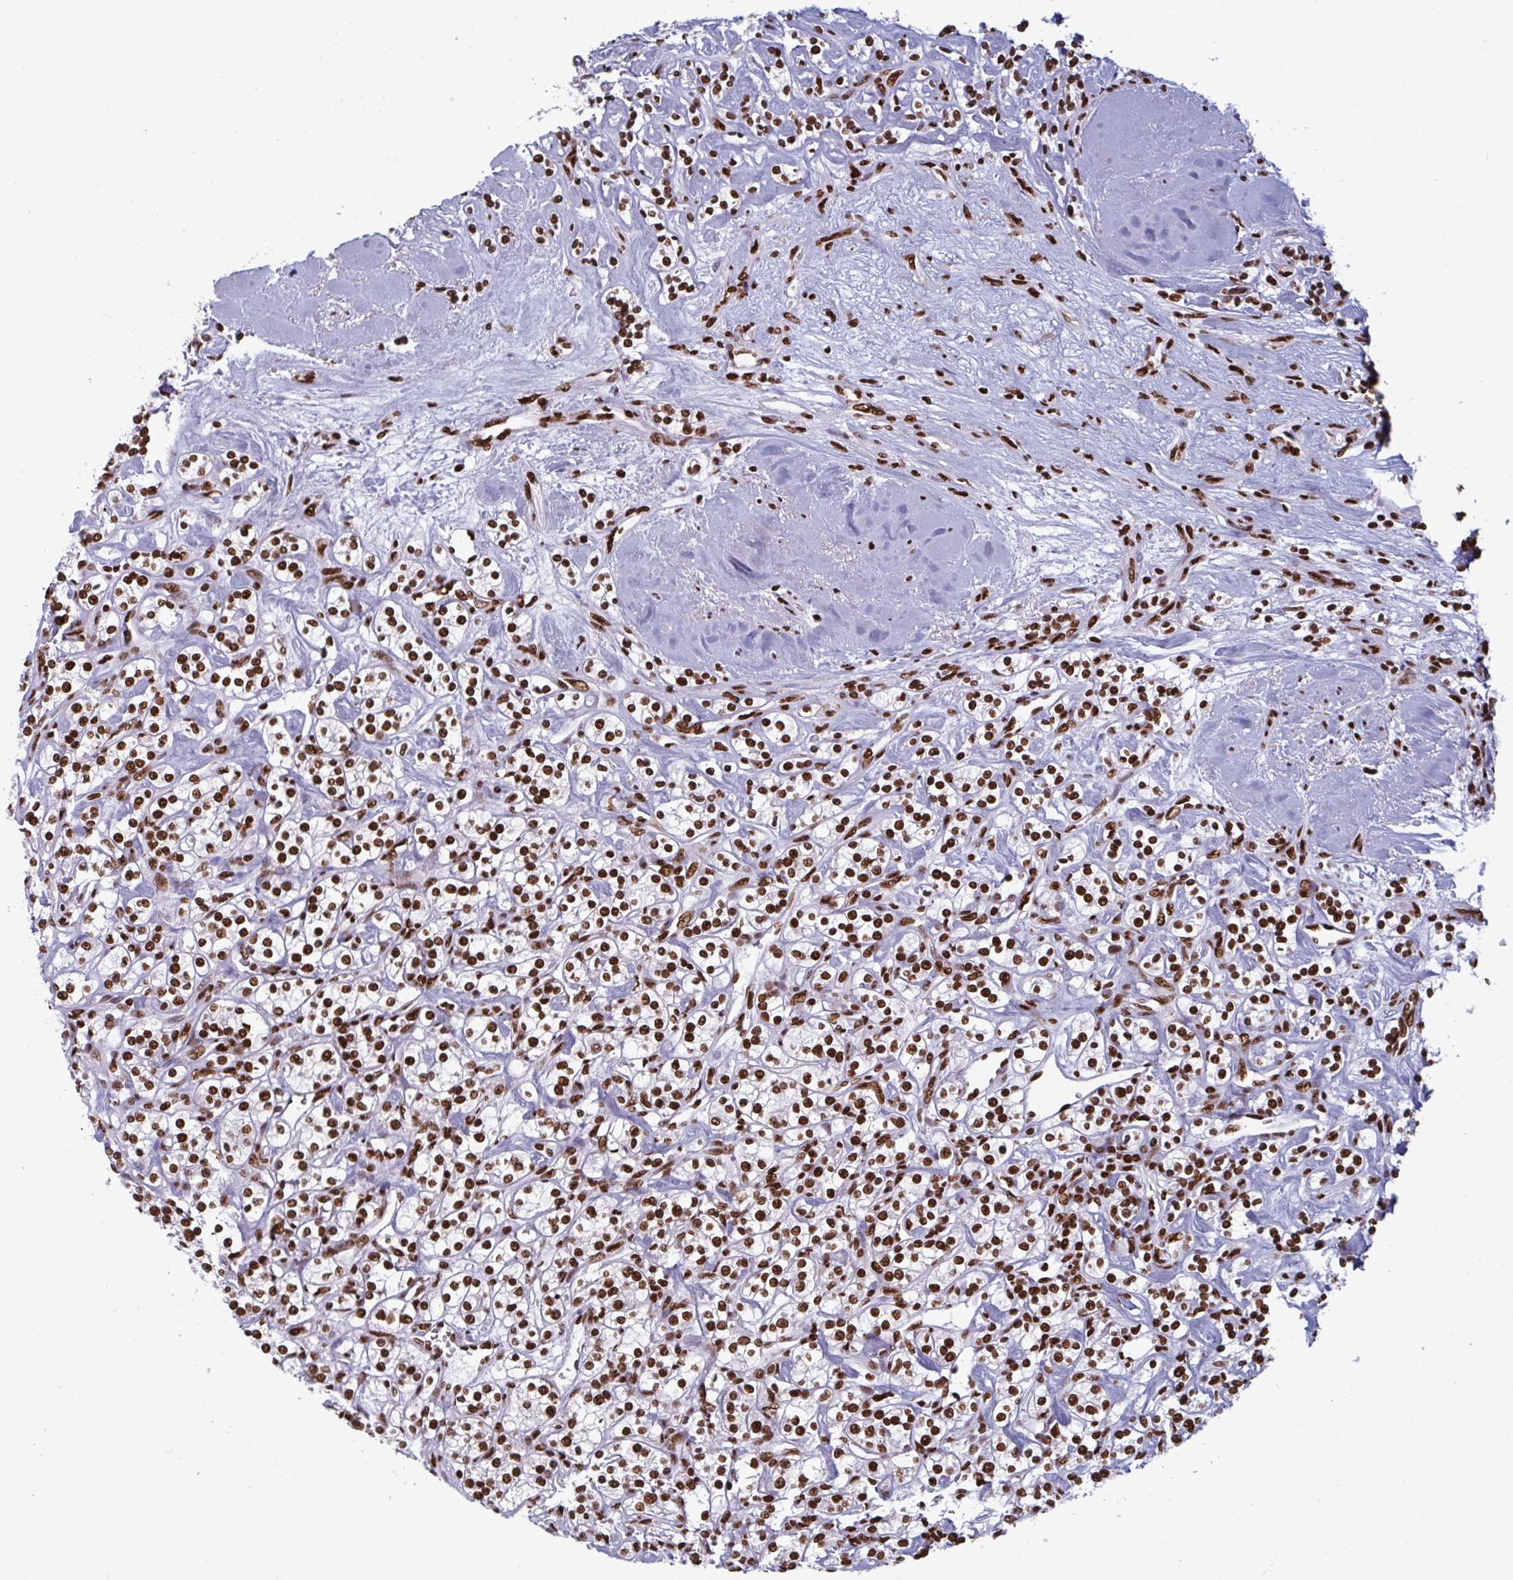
{"staining": {"intensity": "strong", "quantity": ">75%", "location": "nuclear"}, "tissue": "renal cancer", "cell_type": "Tumor cells", "image_type": "cancer", "snomed": [{"axis": "morphology", "description": "Adenocarcinoma, NOS"}, {"axis": "topography", "description": "Kidney"}], "caption": "Tumor cells reveal high levels of strong nuclear positivity in about >75% of cells in renal adenocarcinoma.", "gene": "GAR1", "patient": {"sex": "male", "age": 77}}